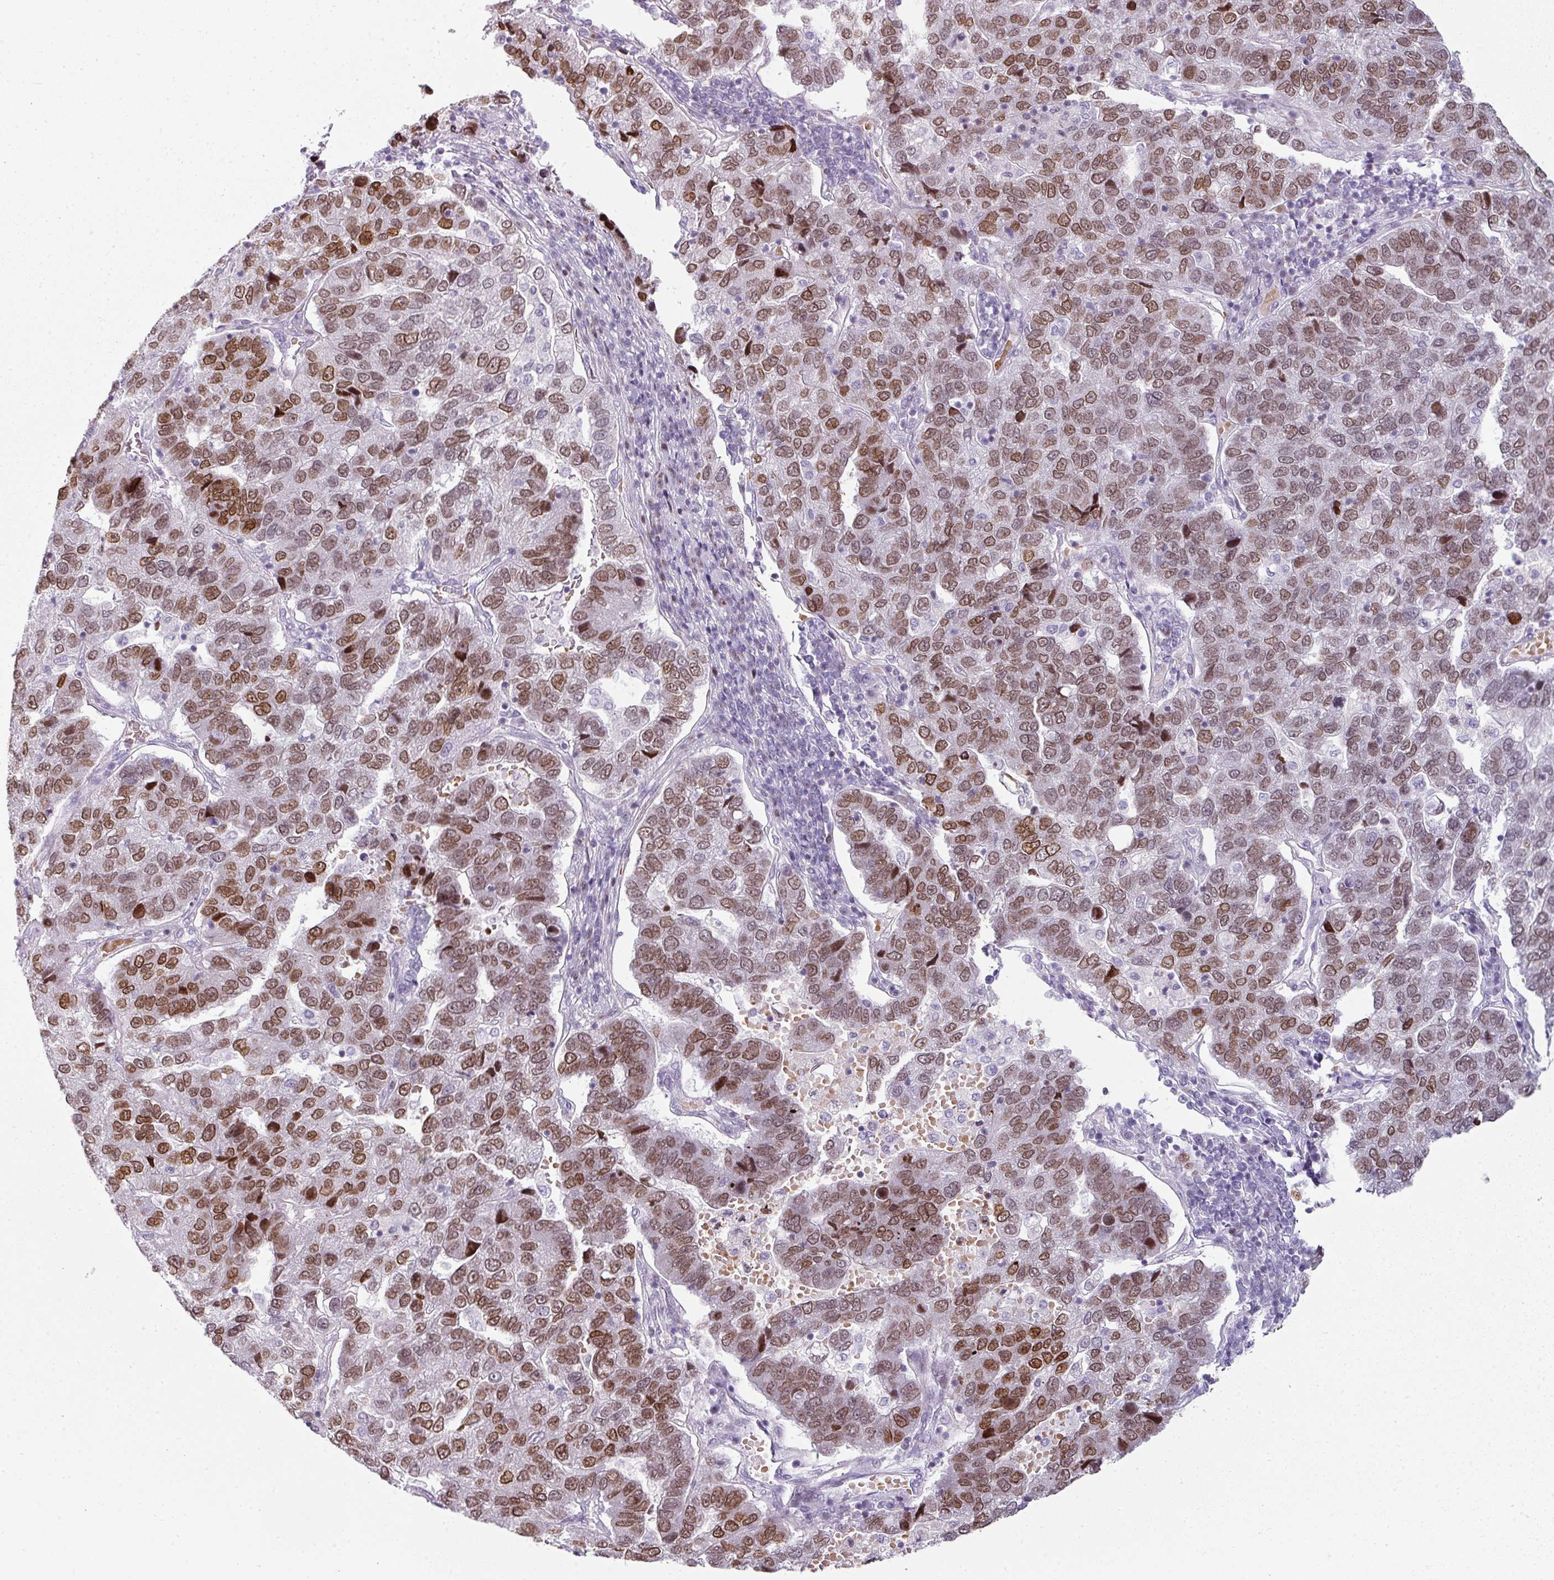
{"staining": {"intensity": "strong", "quantity": ">75%", "location": "nuclear"}, "tissue": "pancreatic cancer", "cell_type": "Tumor cells", "image_type": "cancer", "snomed": [{"axis": "morphology", "description": "Adenocarcinoma, NOS"}, {"axis": "topography", "description": "Pancreas"}], "caption": "Pancreatic adenocarcinoma stained with a brown dye reveals strong nuclear positive positivity in about >75% of tumor cells.", "gene": "SYT8", "patient": {"sex": "female", "age": 61}}